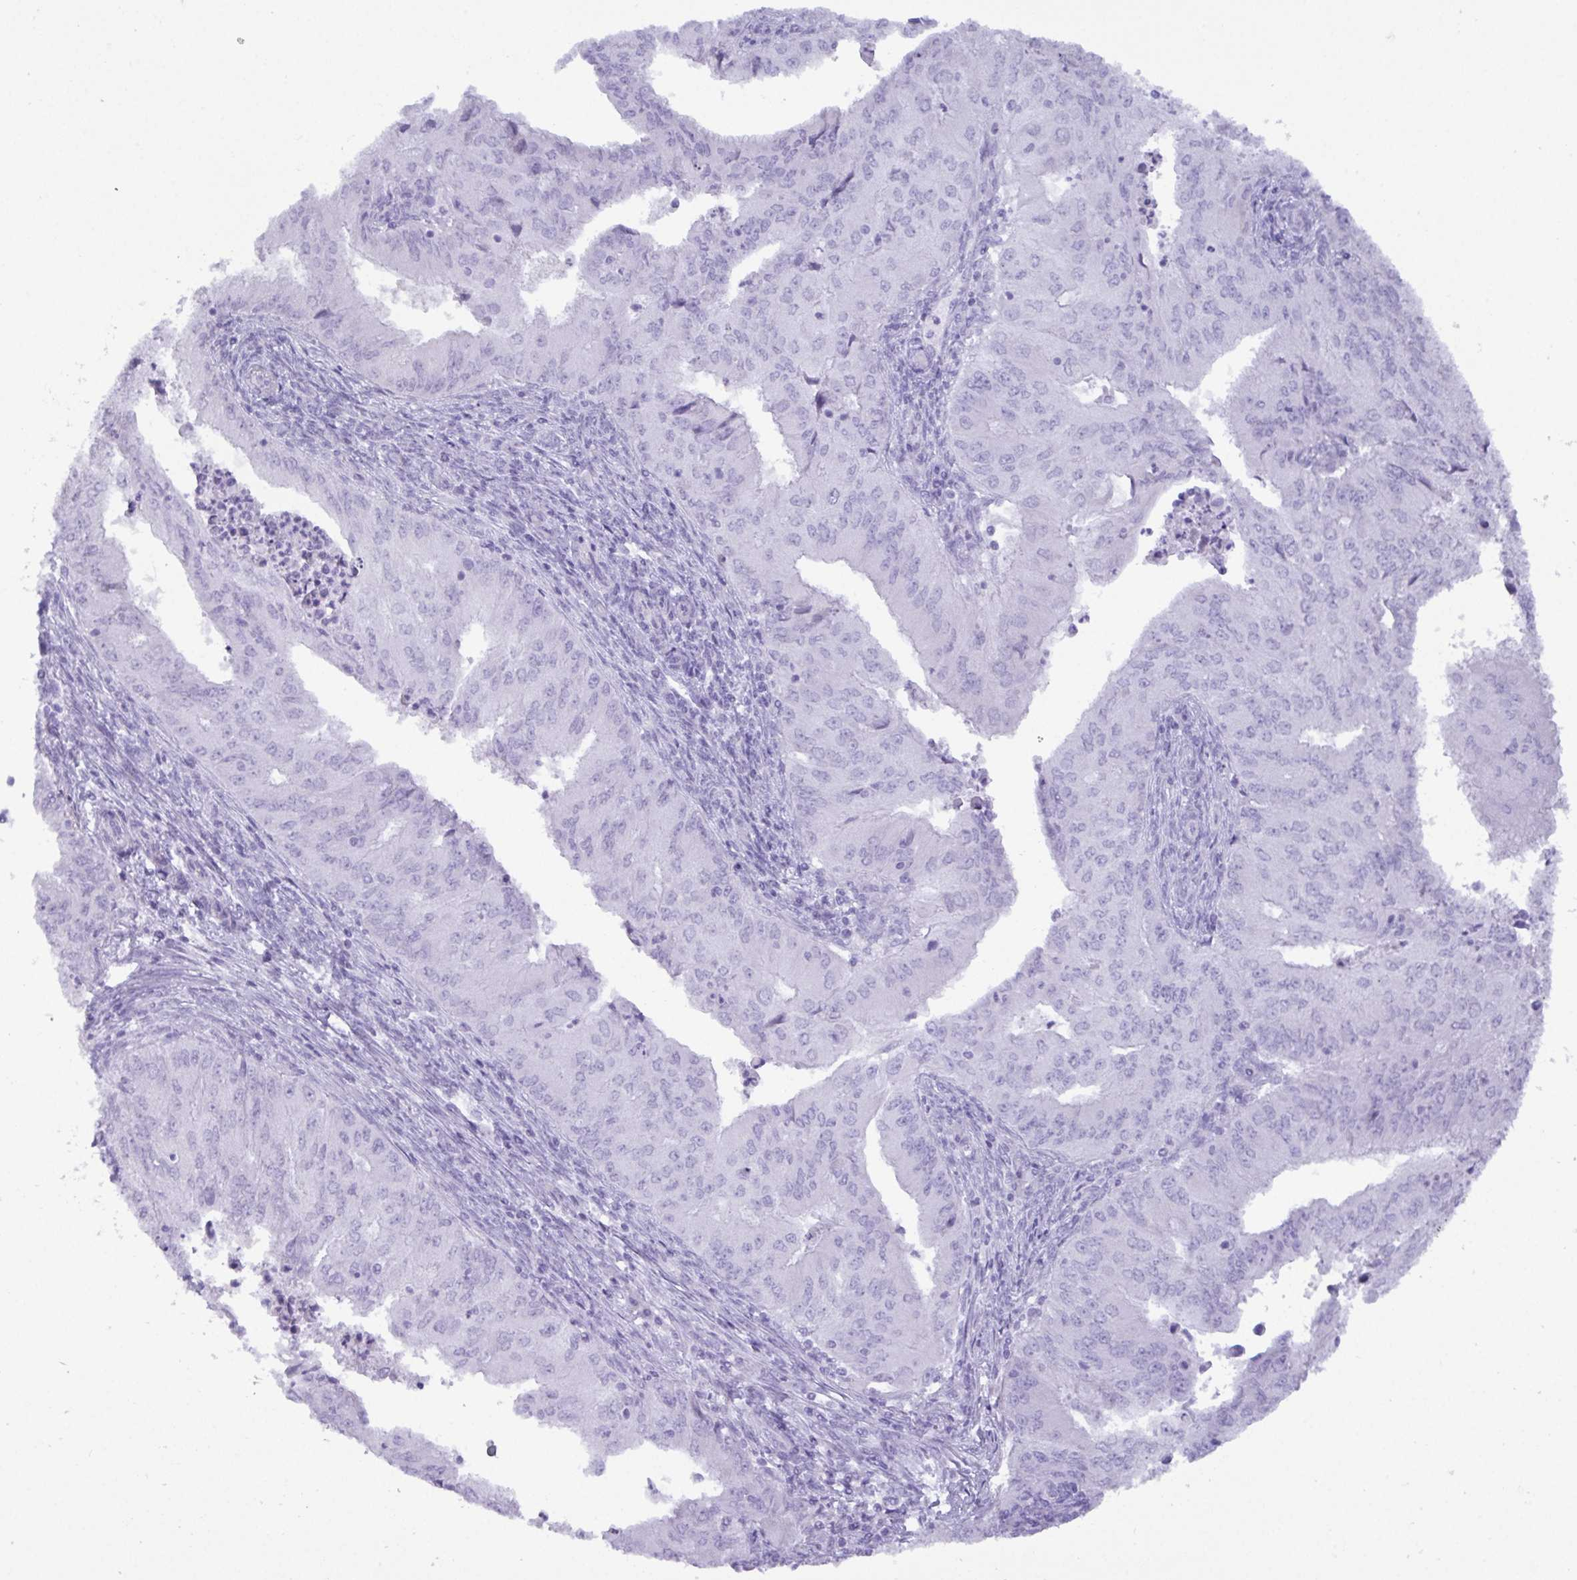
{"staining": {"intensity": "negative", "quantity": "none", "location": "none"}, "tissue": "endometrial cancer", "cell_type": "Tumor cells", "image_type": "cancer", "snomed": [{"axis": "morphology", "description": "Adenocarcinoma, NOS"}, {"axis": "topography", "description": "Endometrium"}], "caption": "Immunohistochemistry (IHC) histopathology image of neoplastic tissue: endometrial cancer (adenocarcinoma) stained with DAB shows no significant protein staining in tumor cells.", "gene": "C4orf33", "patient": {"sex": "female", "age": 50}}